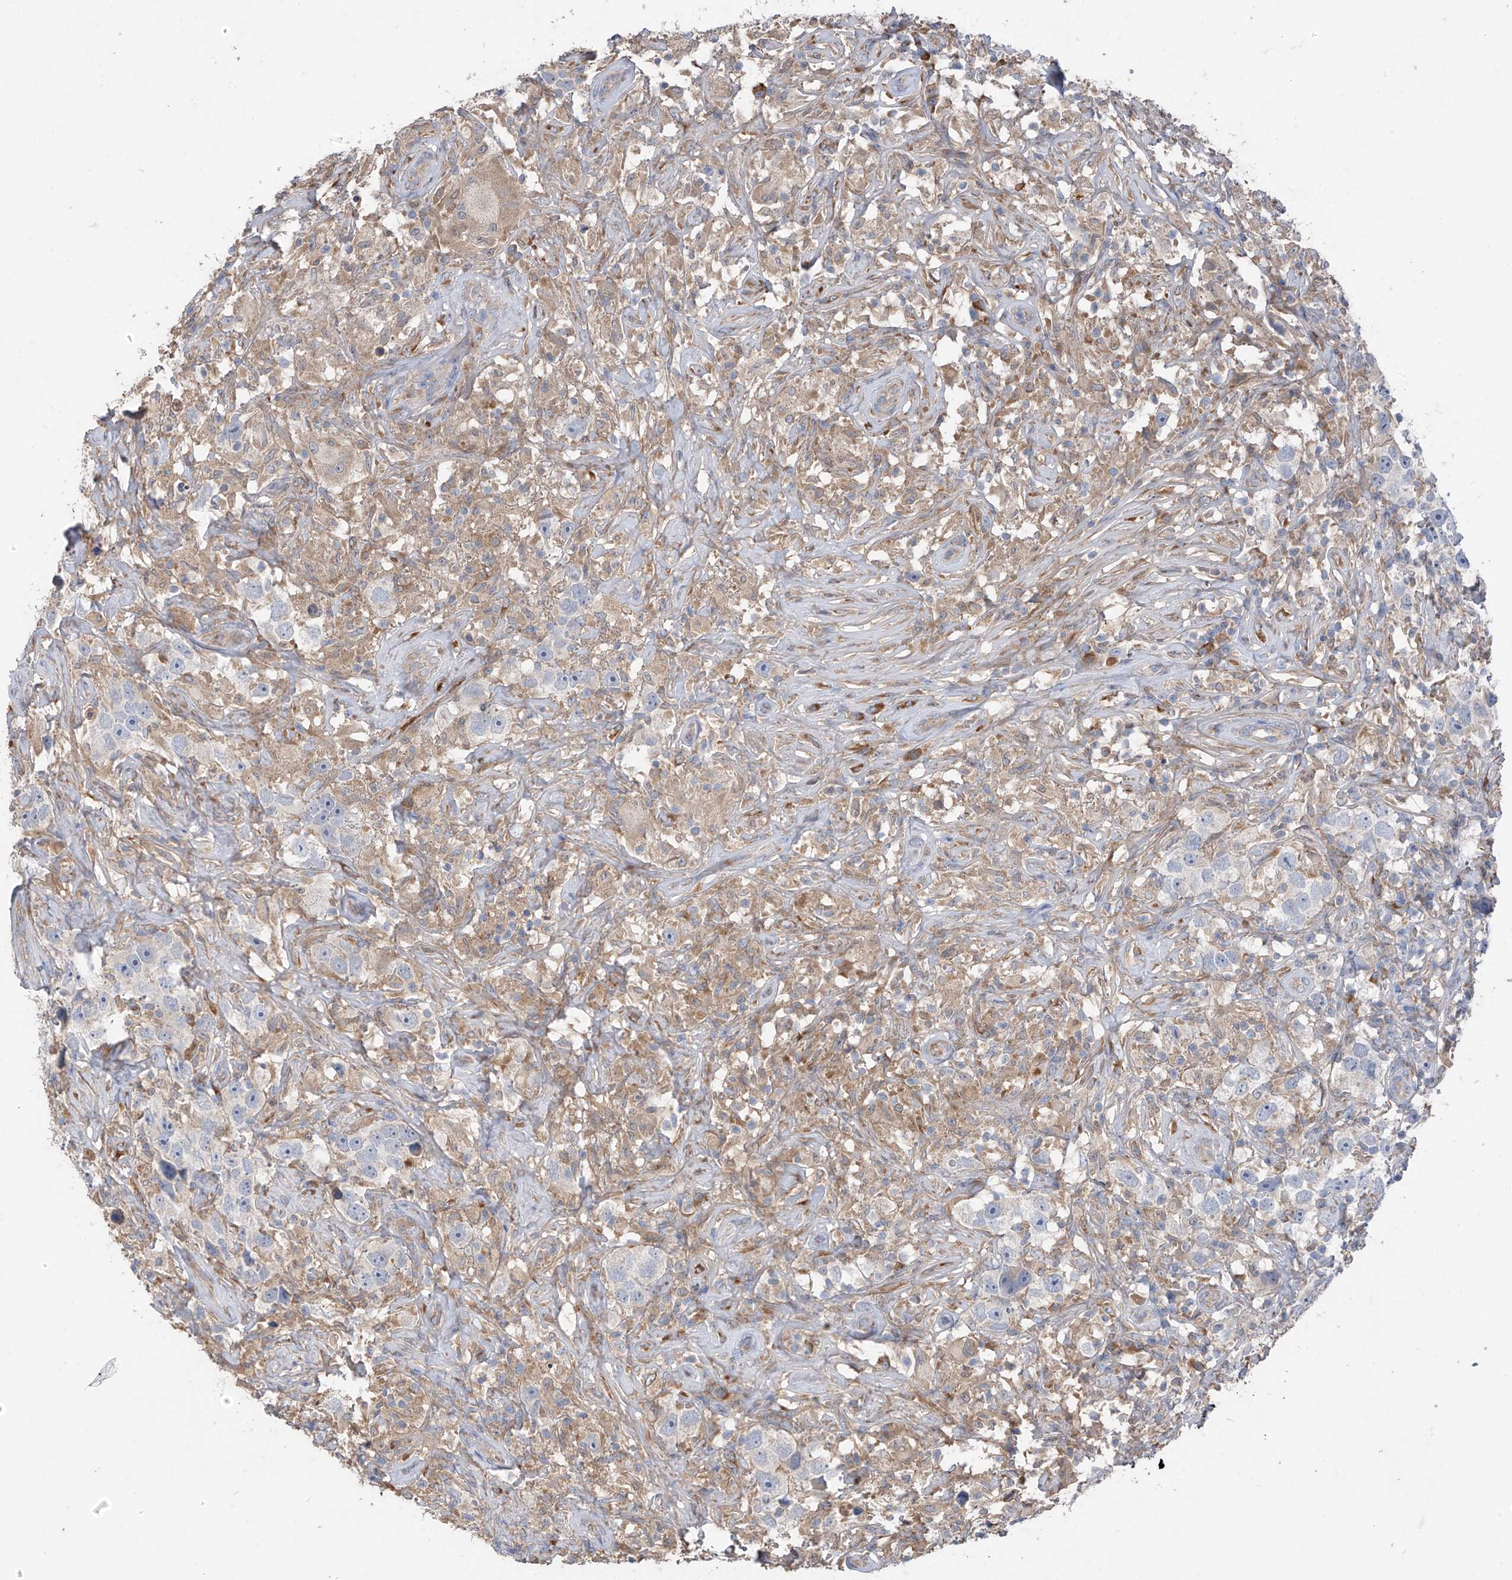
{"staining": {"intensity": "negative", "quantity": "none", "location": "none"}, "tissue": "testis cancer", "cell_type": "Tumor cells", "image_type": "cancer", "snomed": [{"axis": "morphology", "description": "Seminoma, NOS"}, {"axis": "topography", "description": "Testis"}], "caption": "This is an immunohistochemistry micrograph of human testis seminoma. There is no staining in tumor cells.", "gene": "GALNTL6", "patient": {"sex": "male", "age": 49}}